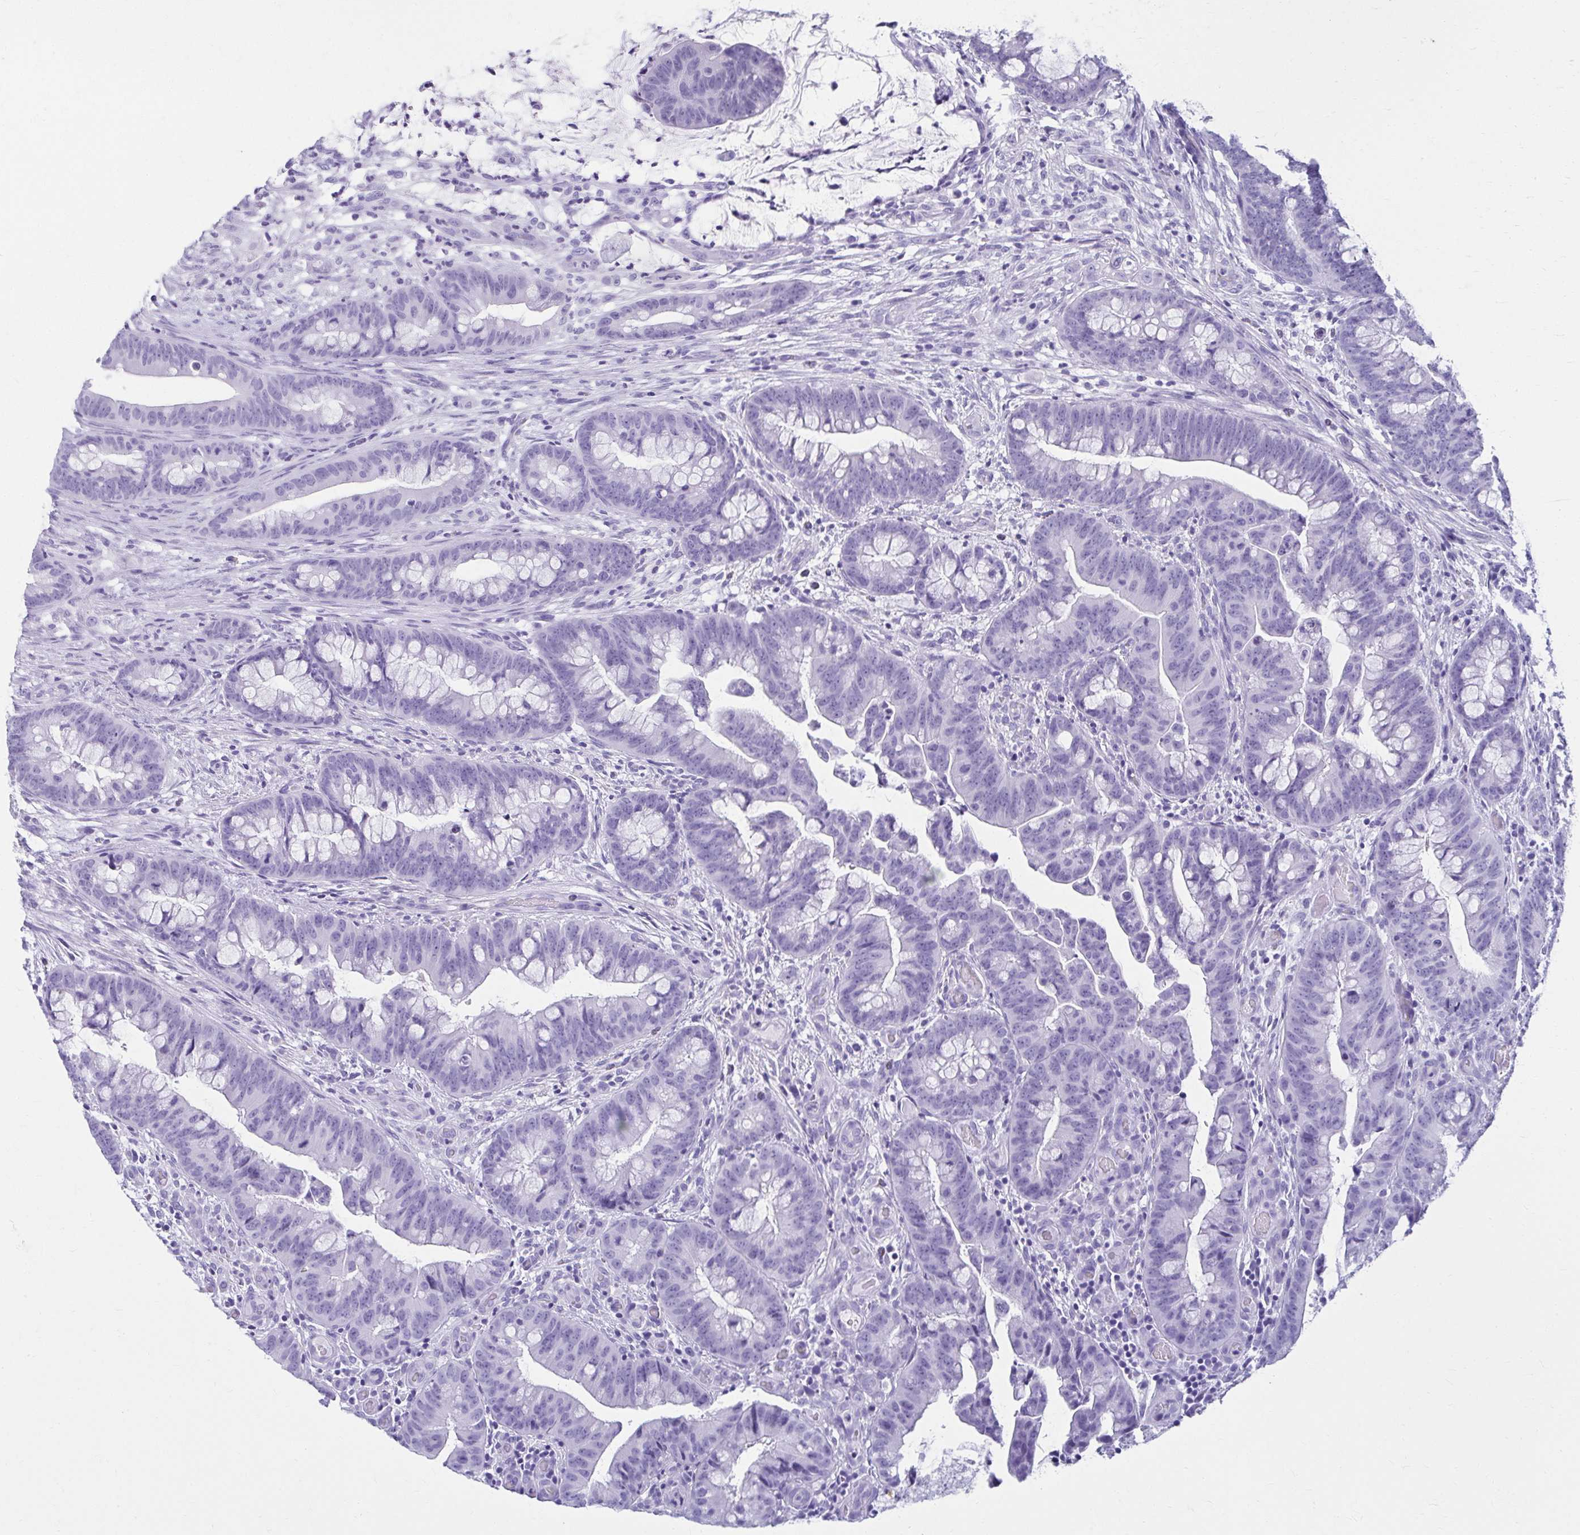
{"staining": {"intensity": "negative", "quantity": "none", "location": "none"}, "tissue": "colorectal cancer", "cell_type": "Tumor cells", "image_type": "cancer", "snomed": [{"axis": "morphology", "description": "Adenocarcinoma, NOS"}, {"axis": "topography", "description": "Colon"}], "caption": "Image shows no protein expression in tumor cells of colorectal cancer tissue.", "gene": "ATP4B", "patient": {"sex": "male", "age": 62}}